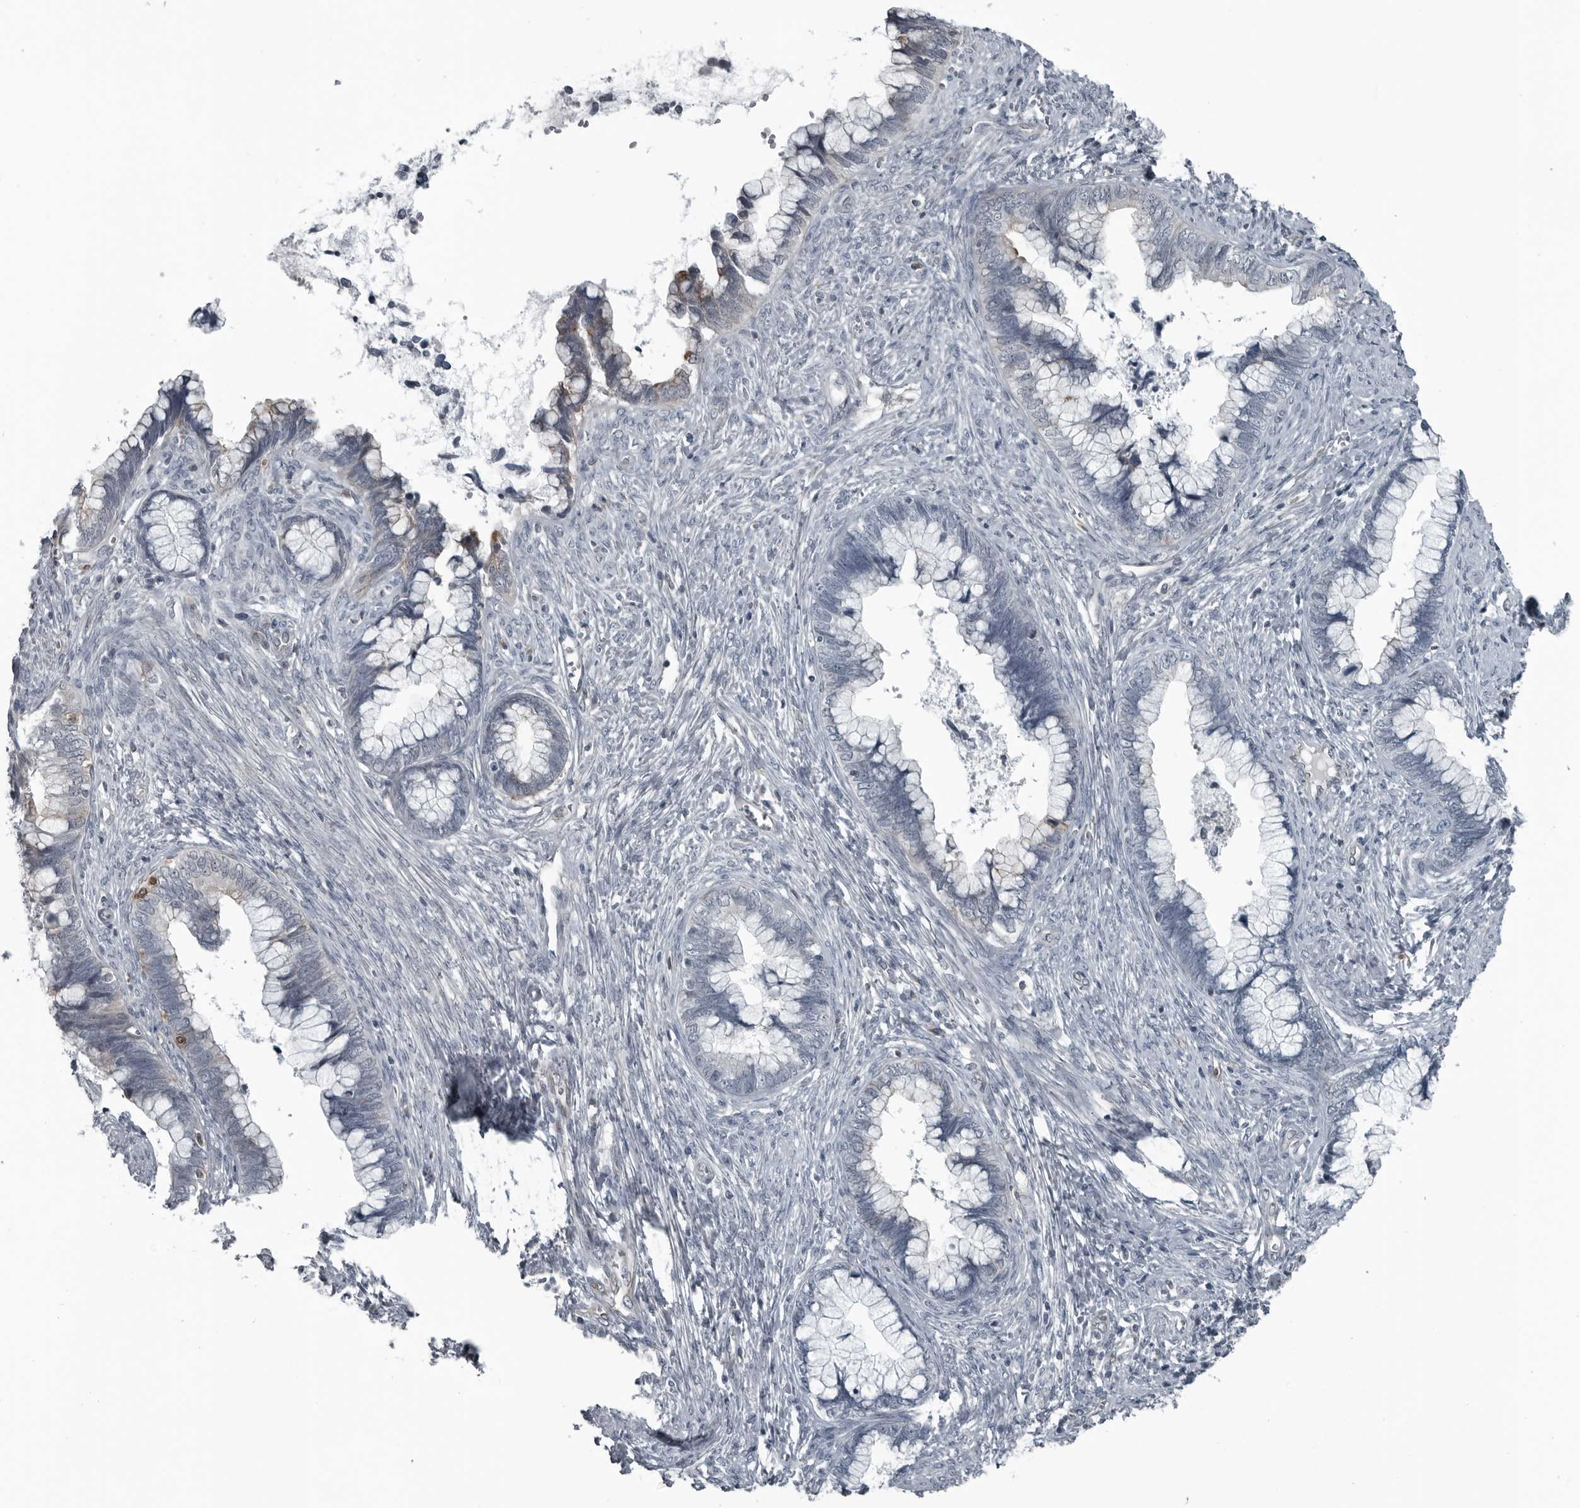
{"staining": {"intensity": "negative", "quantity": "none", "location": "none"}, "tissue": "cervical cancer", "cell_type": "Tumor cells", "image_type": "cancer", "snomed": [{"axis": "morphology", "description": "Adenocarcinoma, NOS"}, {"axis": "topography", "description": "Cervix"}], "caption": "Immunohistochemistry (IHC) photomicrograph of cervical cancer (adenocarcinoma) stained for a protein (brown), which reveals no expression in tumor cells. Brightfield microscopy of immunohistochemistry stained with DAB (brown) and hematoxylin (blue), captured at high magnification.", "gene": "GAK", "patient": {"sex": "female", "age": 44}}